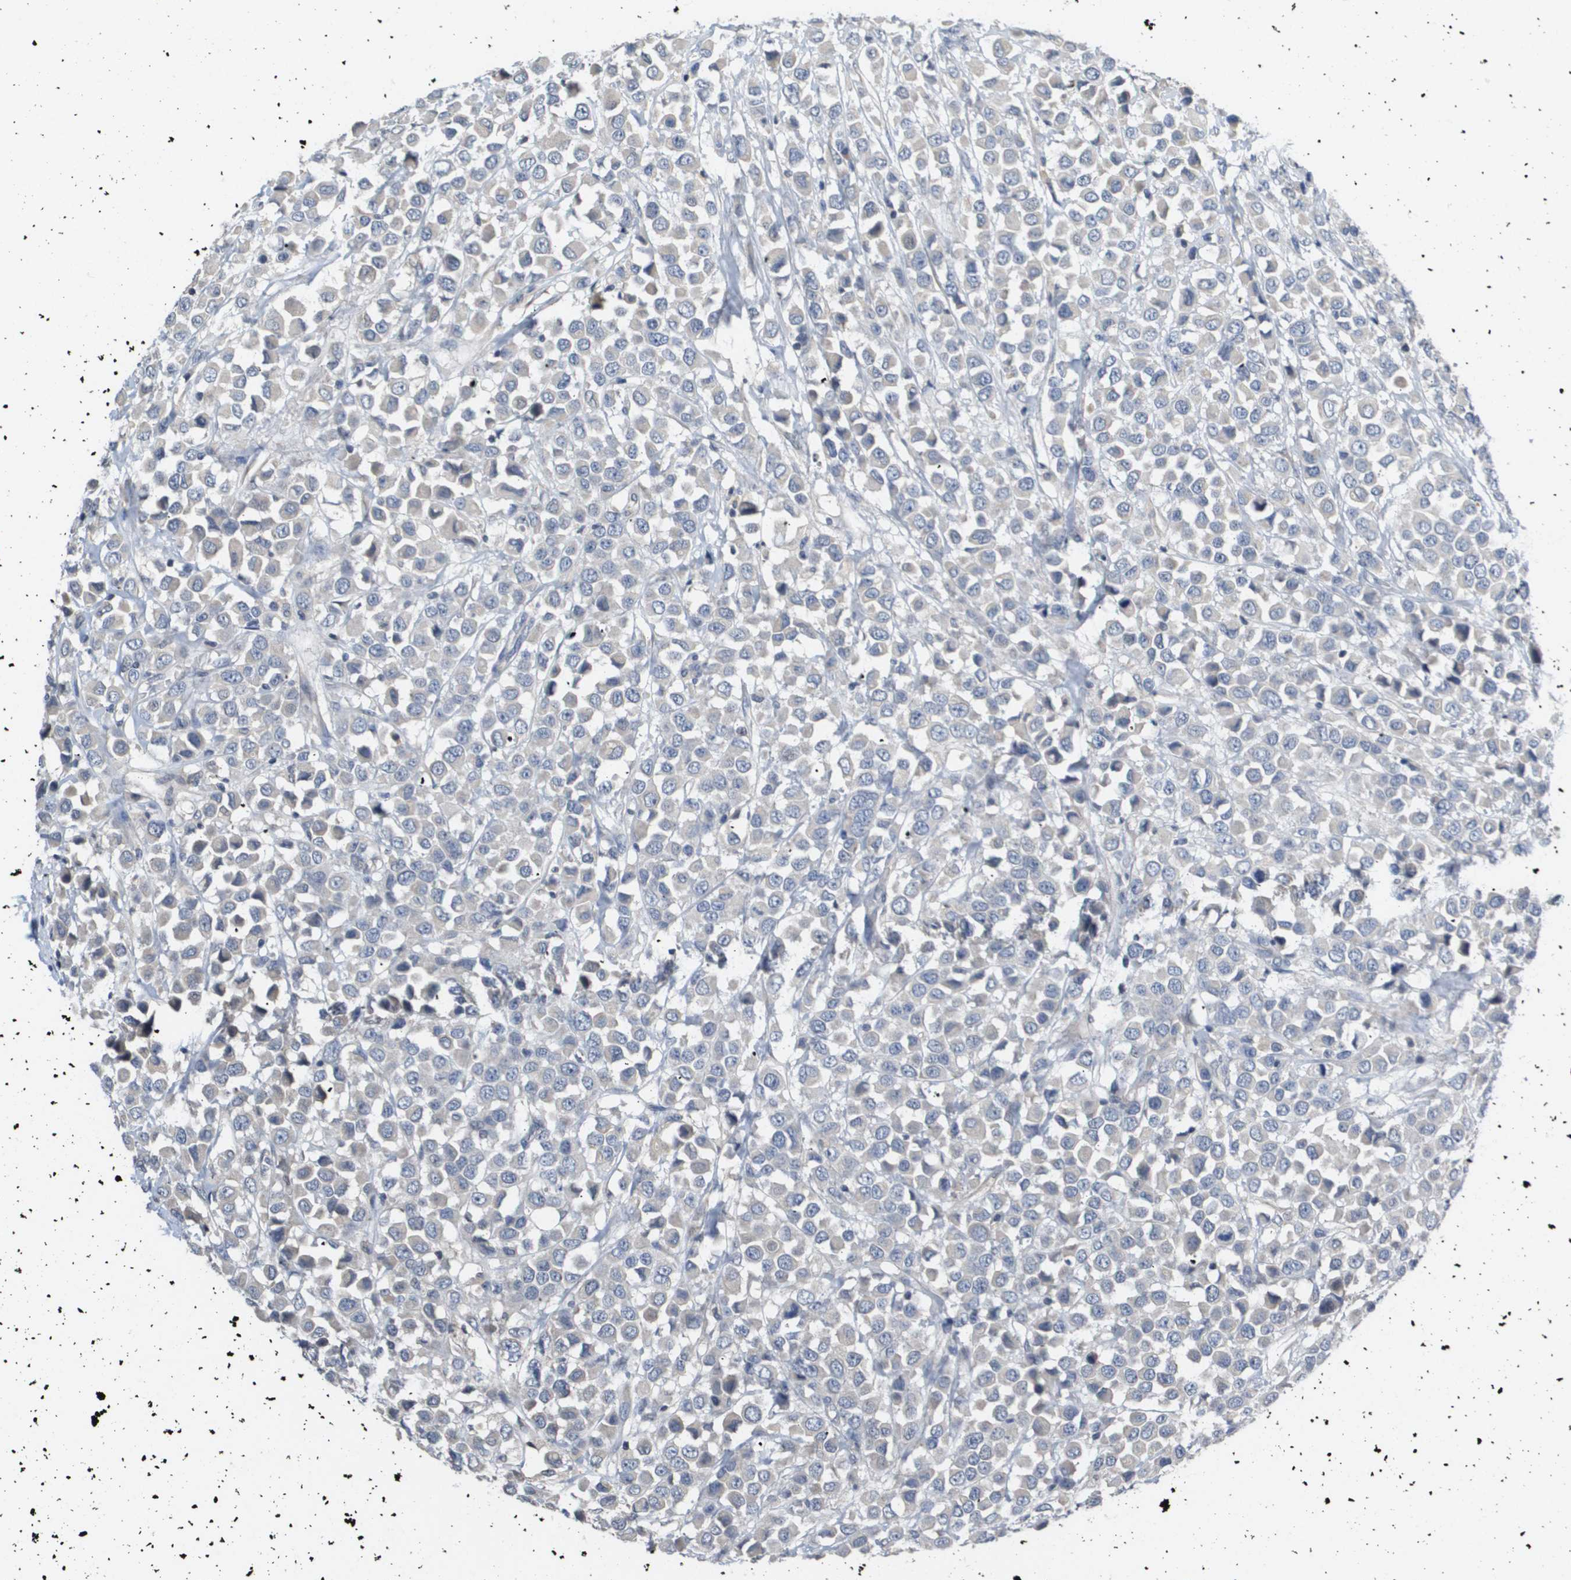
{"staining": {"intensity": "weak", "quantity": "<25%", "location": "cytoplasmic/membranous"}, "tissue": "breast cancer", "cell_type": "Tumor cells", "image_type": "cancer", "snomed": [{"axis": "morphology", "description": "Duct carcinoma"}, {"axis": "topography", "description": "Breast"}], "caption": "Invasive ductal carcinoma (breast) was stained to show a protein in brown. There is no significant staining in tumor cells. The staining was performed using DAB (3,3'-diaminobenzidine) to visualize the protein expression in brown, while the nuclei were stained in blue with hematoxylin (Magnification: 20x).", "gene": "CAPN11", "patient": {"sex": "female", "age": 61}}